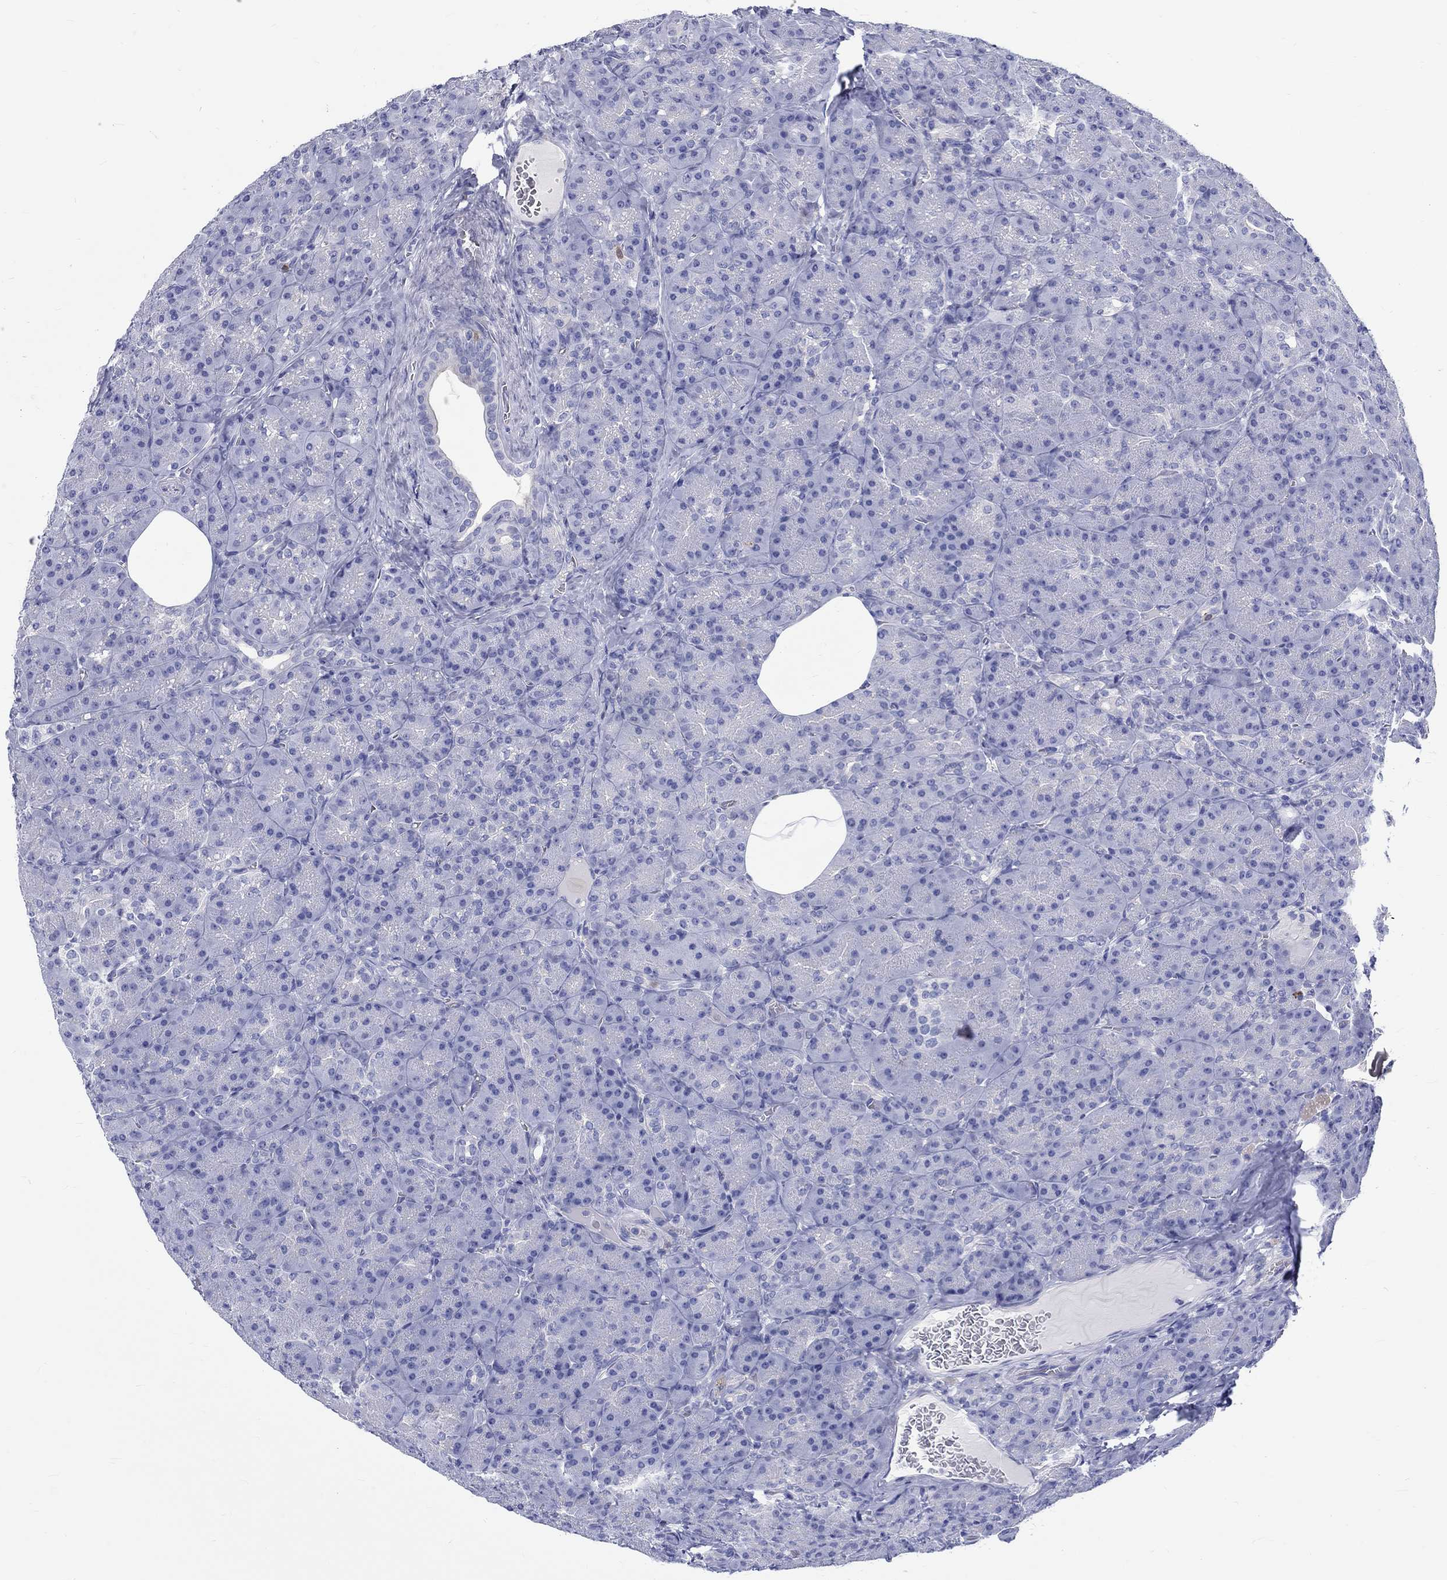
{"staining": {"intensity": "negative", "quantity": "none", "location": "none"}, "tissue": "pancreas", "cell_type": "Exocrine glandular cells", "image_type": "normal", "snomed": [{"axis": "morphology", "description": "Normal tissue, NOS"}, {"axis": "topography", "description": "Pancreas"}], "caption": "This is an immunohistochemistry image of unremarkable human pancreas. There is no staining in exocrine glandular cells.", "gene": "SH2D7", "patient": {"sex": "male", "age": 57}}